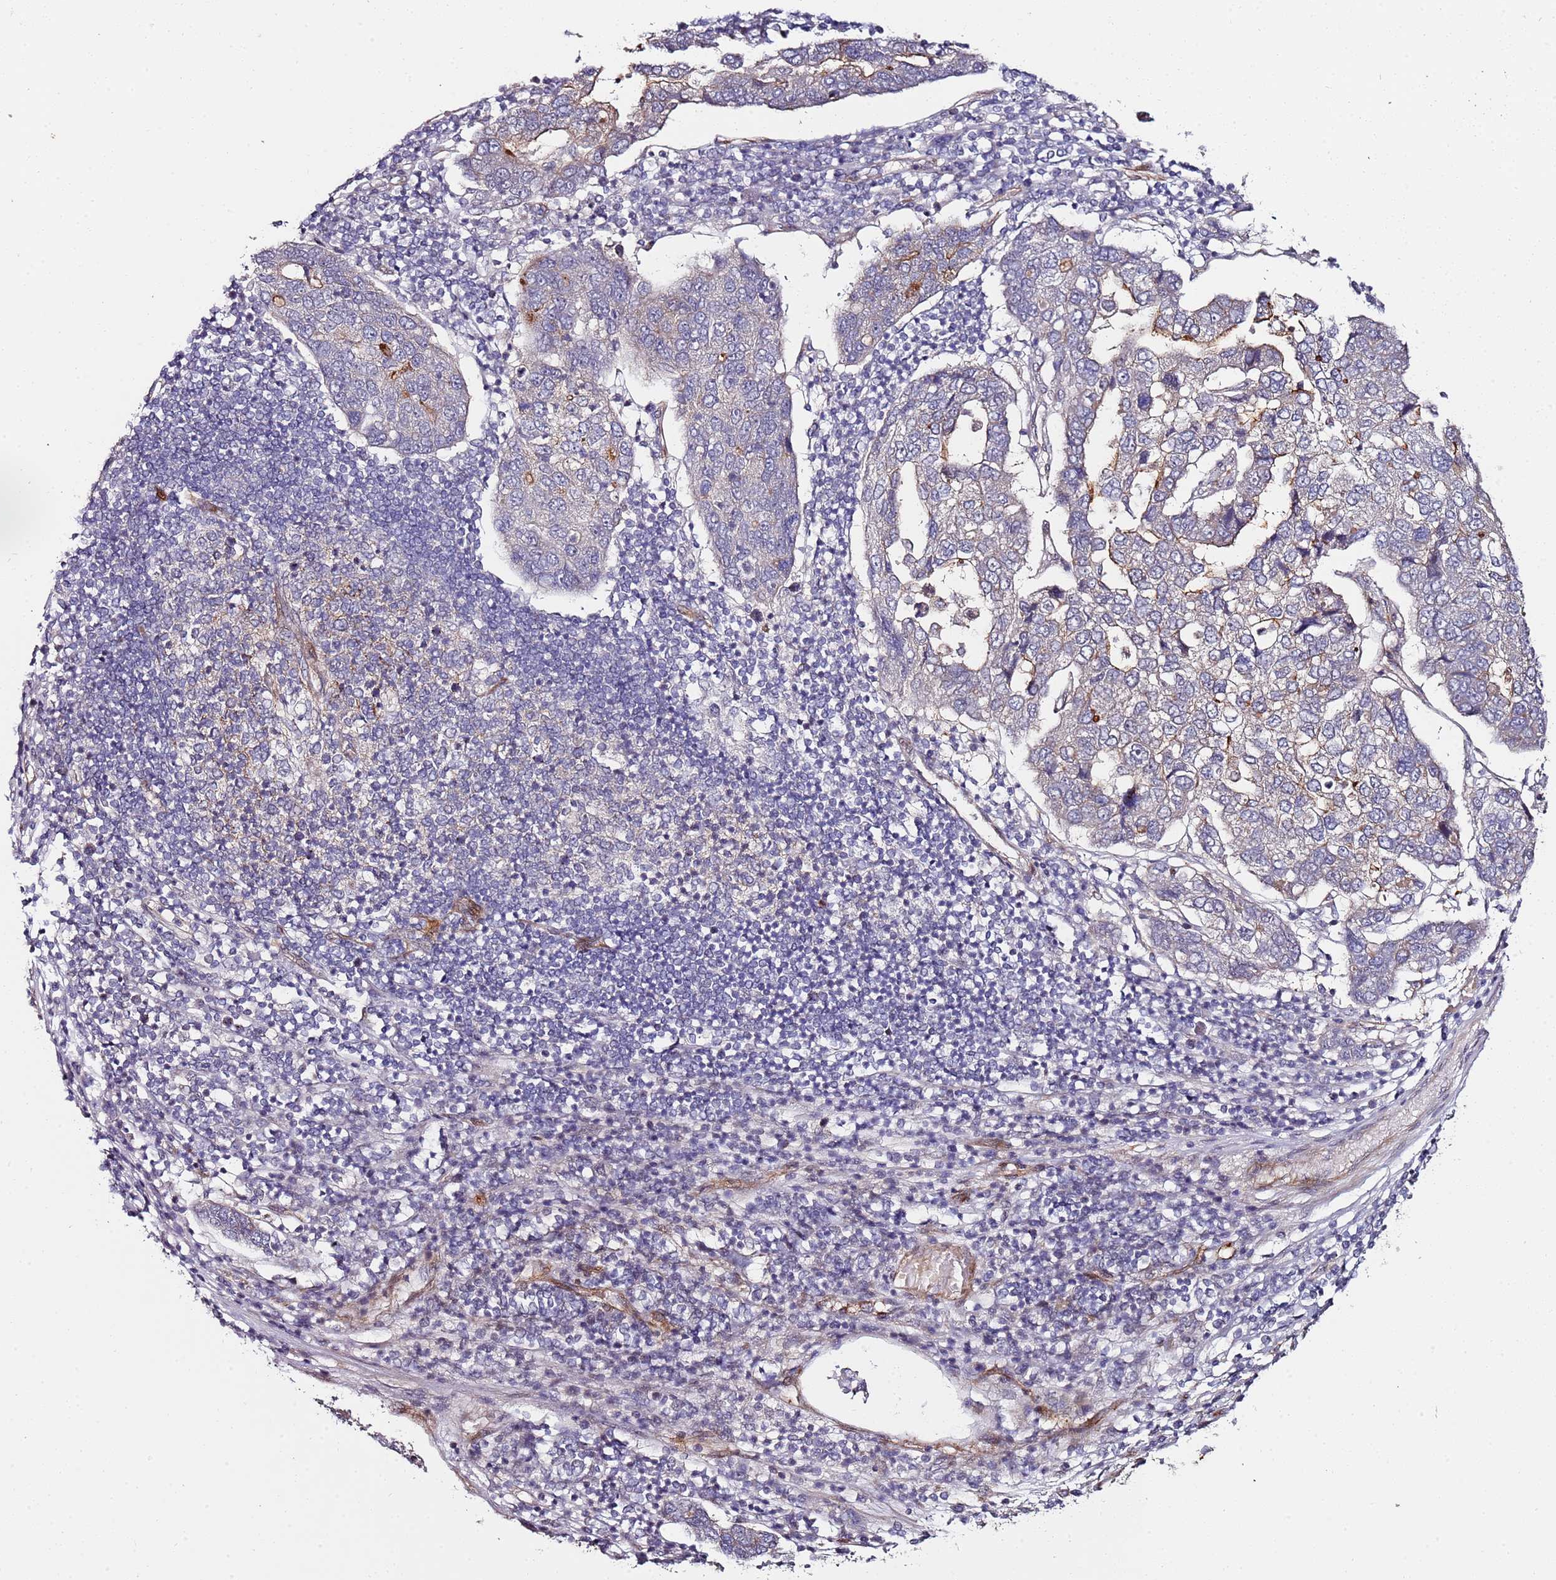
{"staining": {"intensity": "moderate", "quantity": "<25%", "location": "cytoplasmic/membranous"}, "tissue": "pancreatic cancer", "cell_type": "Tumor cells", "image_type": "cancer", "snomed": [{"axis": "morphology", "description": "Adenocarcinoma, NOS"}, {"axis": "topography", "description": "Pancreas"}], "caption": "Immunohistochemistry (IHC) micrograph of neoplastic tissue: pancreatic cancer stained using immunohistochemistry reveals low levels of moderate protein expression localized specifically in the cytoplasmic/membranous of tumor cells, appearing as a cytoplasmic/membranous brown color.", "gene": "DUSP28", "patient": {"sex": "female", "age": 61}}